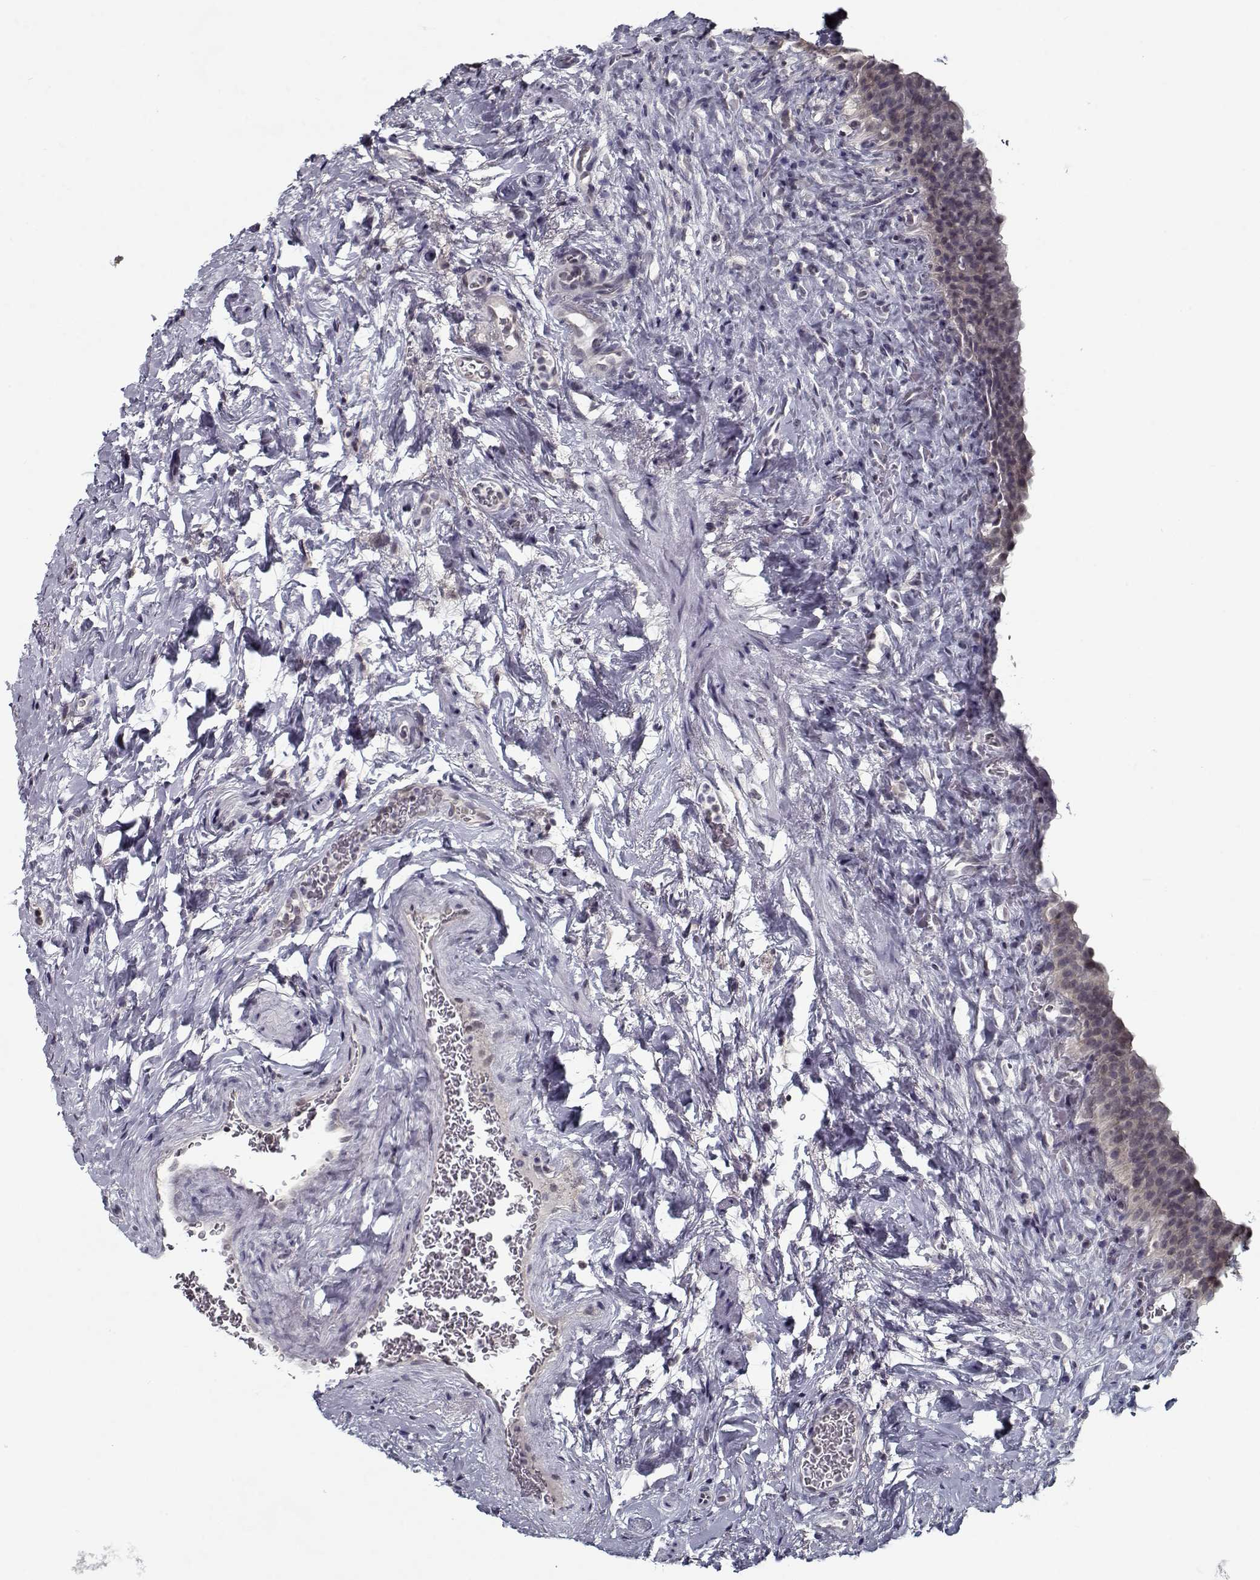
{"staining": {"intensity": "weak", "quantity": "<25%", "location": "cytoplasmic/membranous"}, "tissue": "urinary bladder", "cell_type": "Urothelial cells", "image_type": "normal", "snomed": [{"axis": "morphology", "description": "Normal tissue, NOS"}, {"axis": "topography", "description": "Urinary bladder"}], "caption": "A high-resolution histopathology image shows immunohistochemistry staining of benign urinary bladder, which shows no significant expression in urothelial cells.", "gene": "TESPA1", "patient": {"sex": "male", "age": 76}}